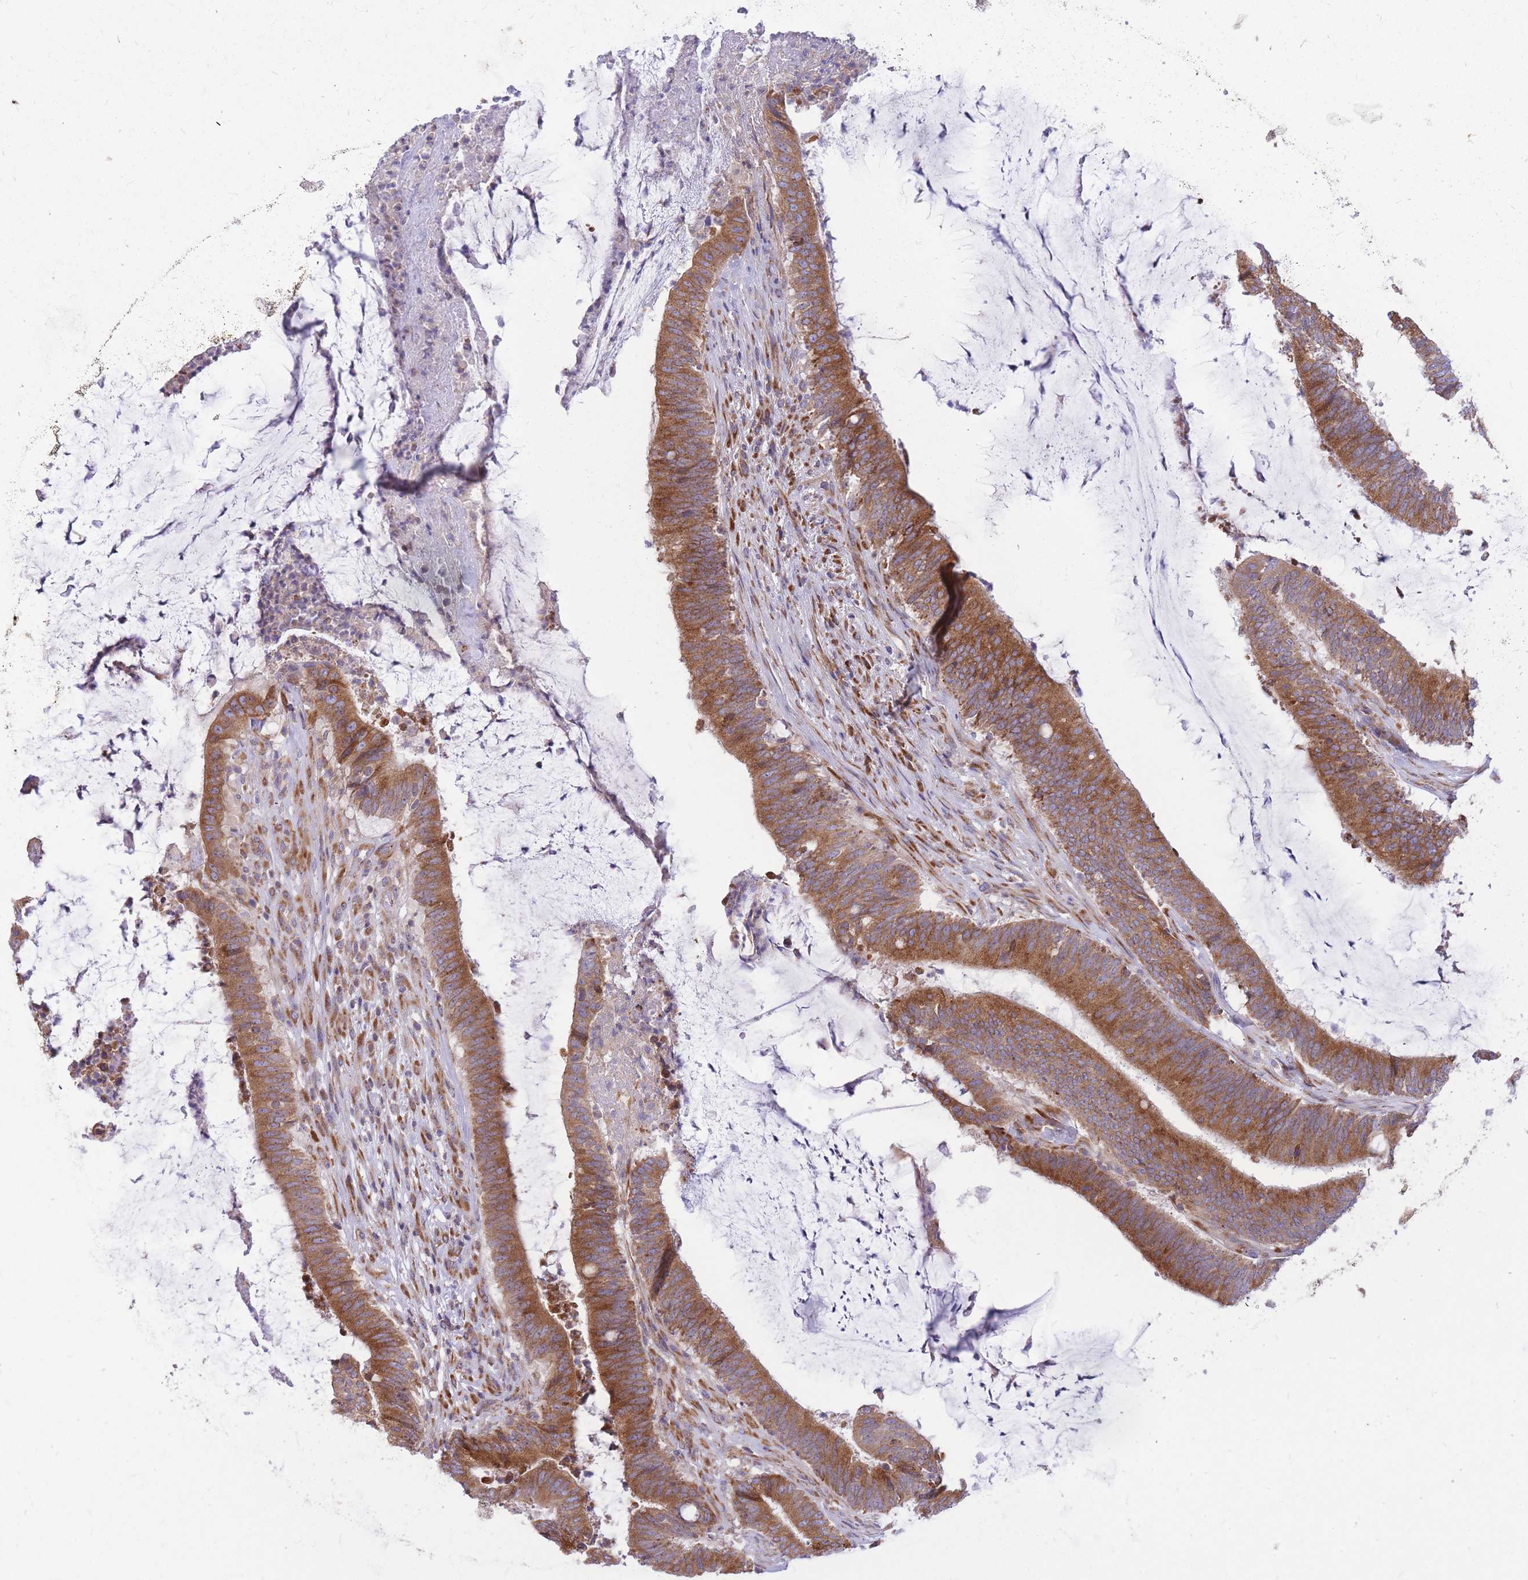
{"staining": {"intensity": "moderate", "quantity": ">75%", "location": "cytoplasmic/membranous"}, "tissue": "colorectal cancer", "cell_type": "Tumor cells", "image_type": "cancer", "snomed": [{"axis": "morphology", "description": "Adenocarcinoma, NOS"}, {"axis": "topography", "description": "Colon"}], "caption": "Immunohistochemistry (IHC) (DAB (3,3'-diaminobenzidine)) staining of colorectal cancer (adenocarcinoma) shows moderate cytoplasmic/membranous protein staining in approximately >75% of tumor cells.", "gene": "GBP7", "patient": {"sex": "female", "age": 43}}